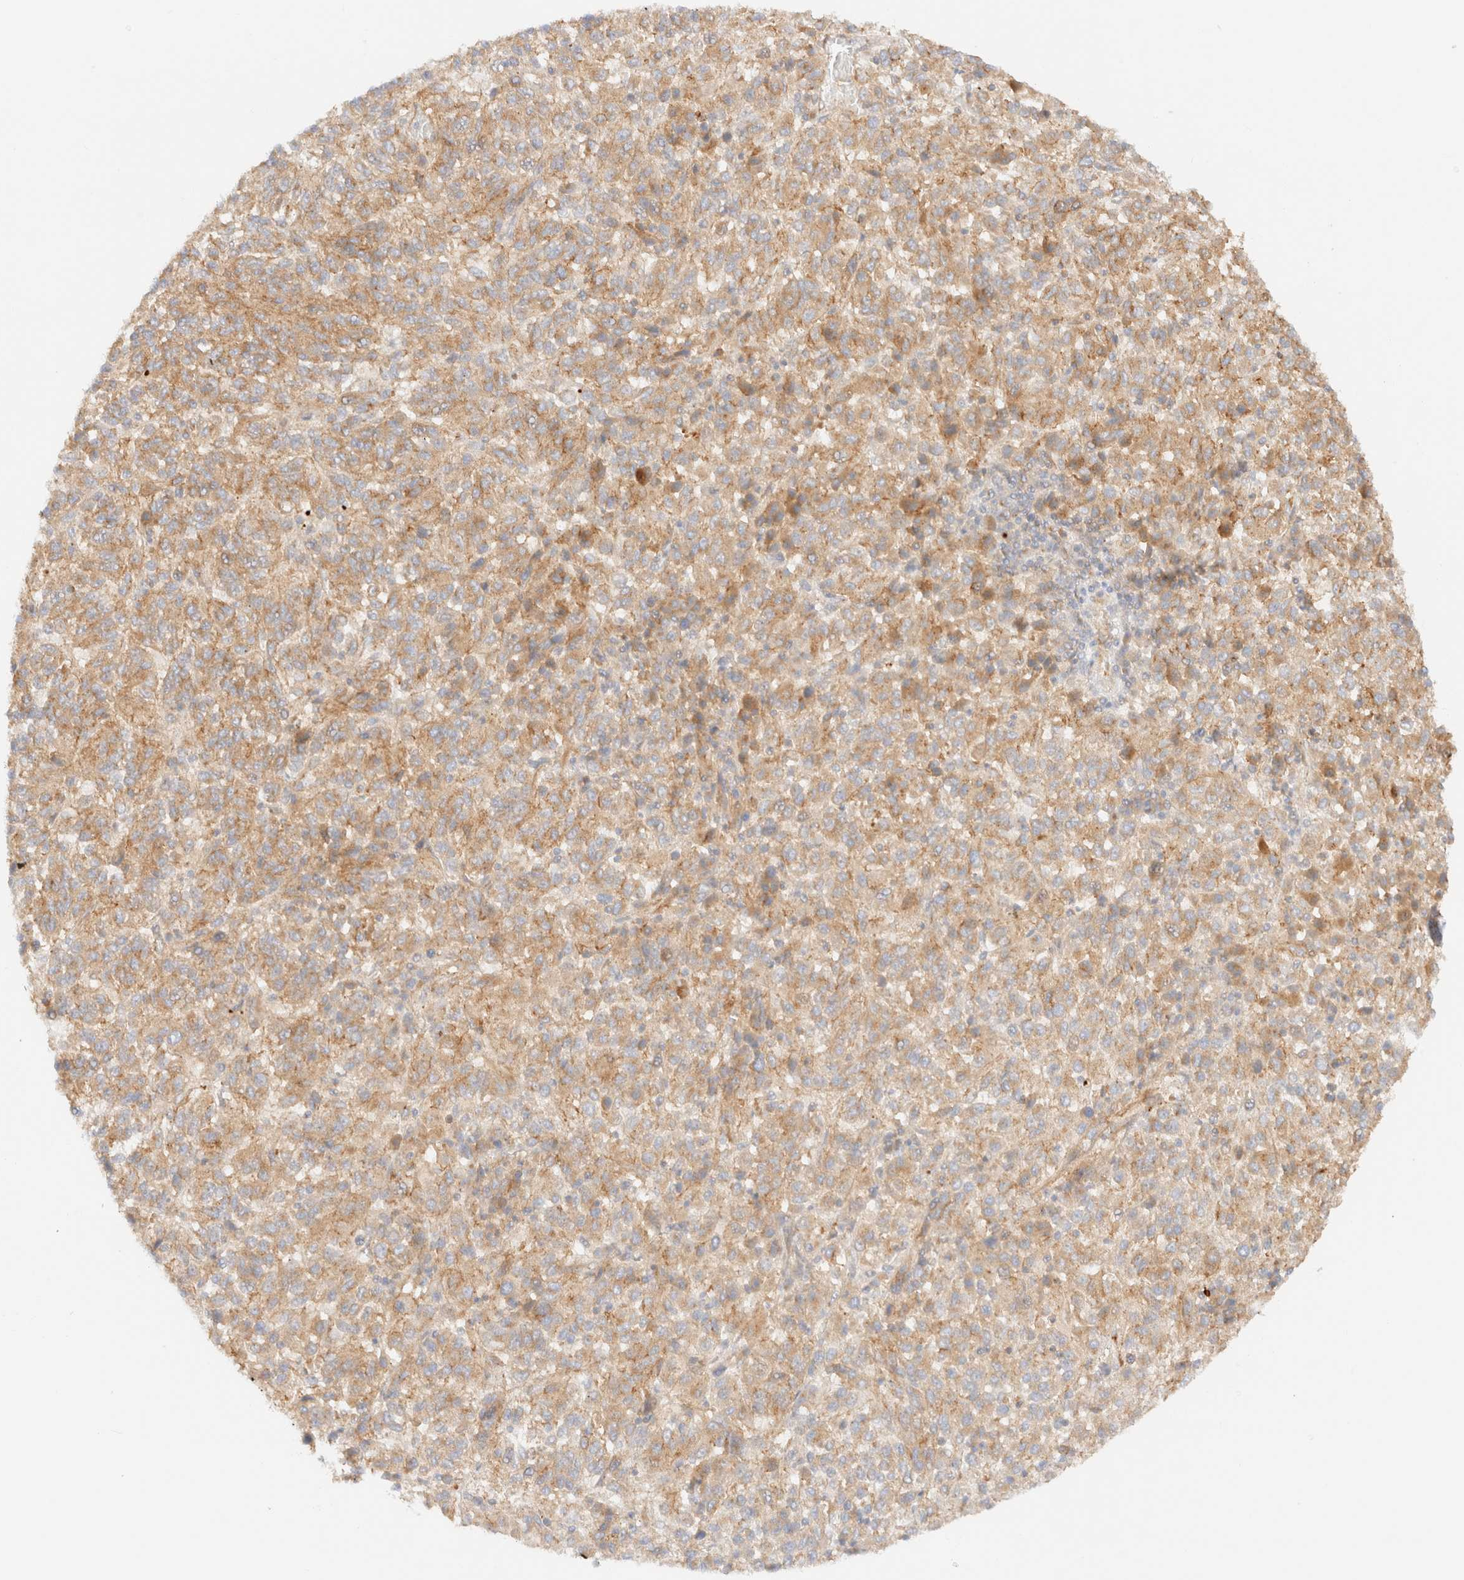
{"staining": {"intensity": "moderate", "quantity": ">75%", "location": "cytoplasmic/membranous"}, "tissue": "melanoma", "cell_type": "Tumor cells", "image_type": "cancer", "snomed": [{"axis": "morphology", "description": "Malignant melanoma, Metastatic site"}, {"axis": "topography", "description": "Lung"}], "caption": "Tumor cells exhibit medium levels of moderate cytoplasmic/membranous expression in approximately >75% of cells in melanoma.", "gene": "MYO10", "patient": {"sex": "male", "age": 64}}